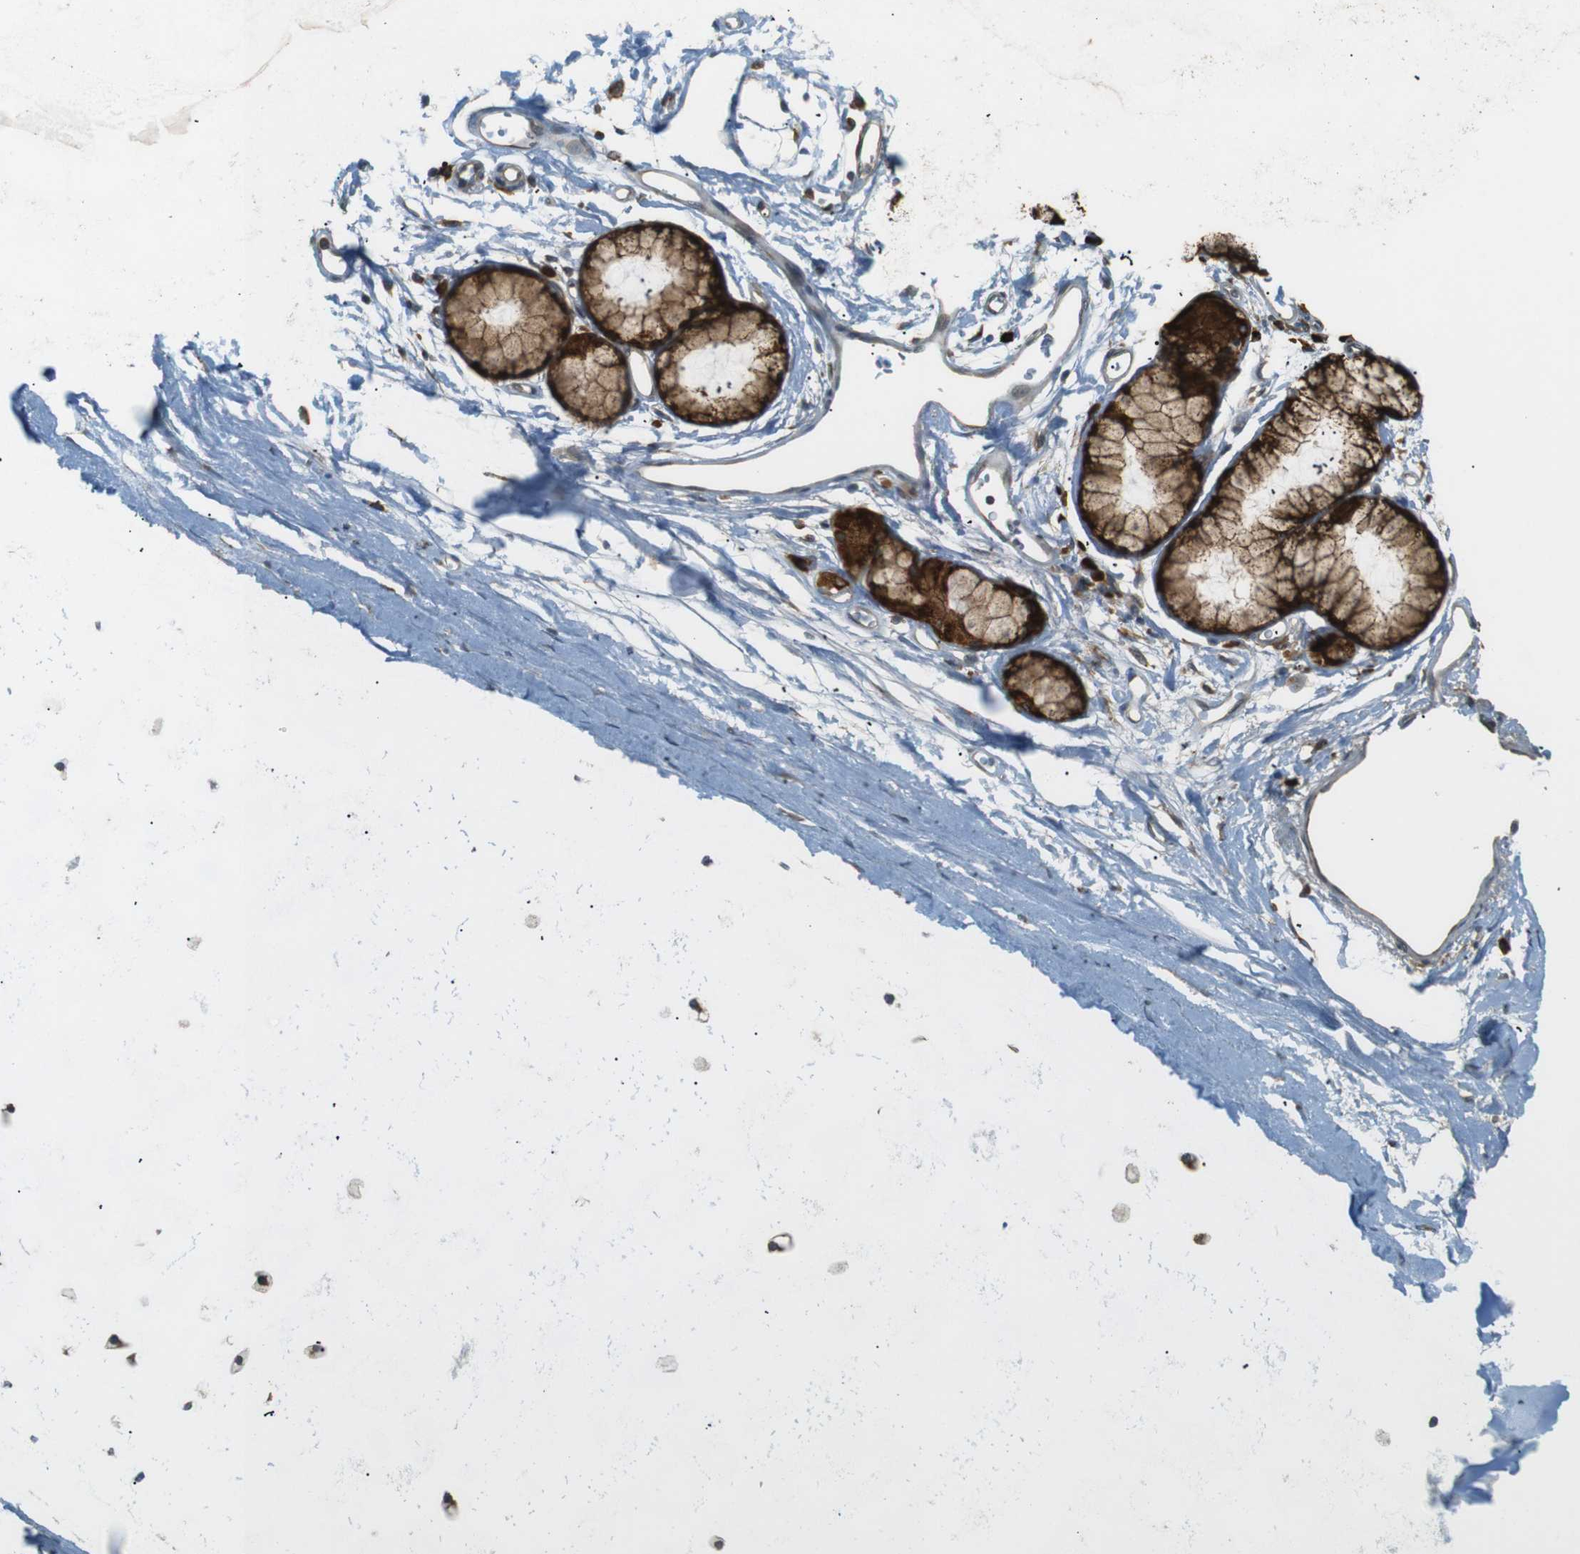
{"staining": {"intensity": "negative", "quantity": "none", "location": "none"}, "tissue": "adipose tissue", "cell_type": "Adipocytes", "image_type": "normal", "snomed": [{"axis": "morphology", "description": "Normal tissue, NOS"}, {"axis": "topography", "description": "Bronchus"}], "caption": "Immunohistochemistry micrograph of benign adipose tissue stained for a protein (brown), which displays no positivity in adipocytes.", "gene": "TMED4", "patient": {"sex": "female", "age": 73}}